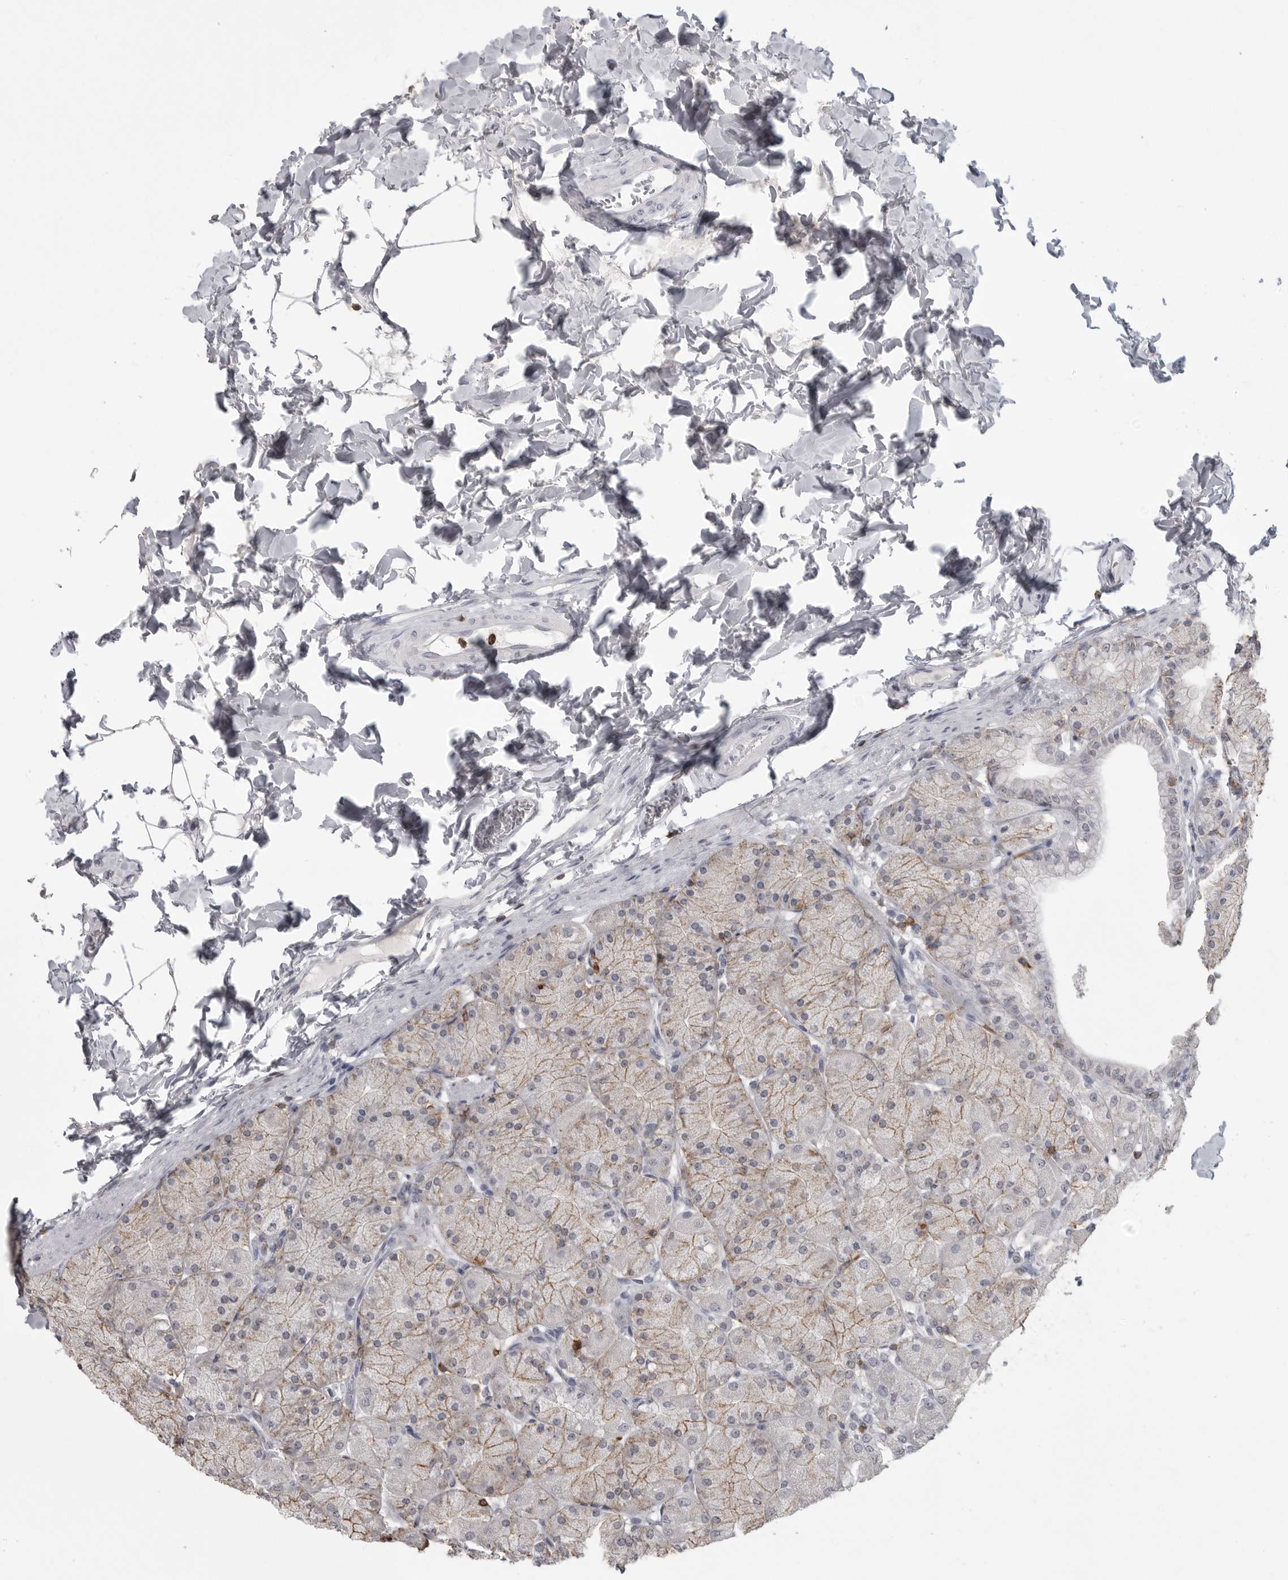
{"staining": {"intensity": "weak", "quantity": "<25%", "location": "cytoplasmic/membranous"}, "tissue": "stomach", "cell_type": "Glandular cells", "image_type": "normal", "snomed": [{"axis": "morphology", "description": "Normal tissue, NOS"}, {"axis": "topography", "description": "Stomach, upper"}], "caption": "Immunohistochemical staining of unremarkable human stomach shows no significant staining in glandular cells.", "gene": "ITGAL", "patient": {"sex": "female", "age": 56}}